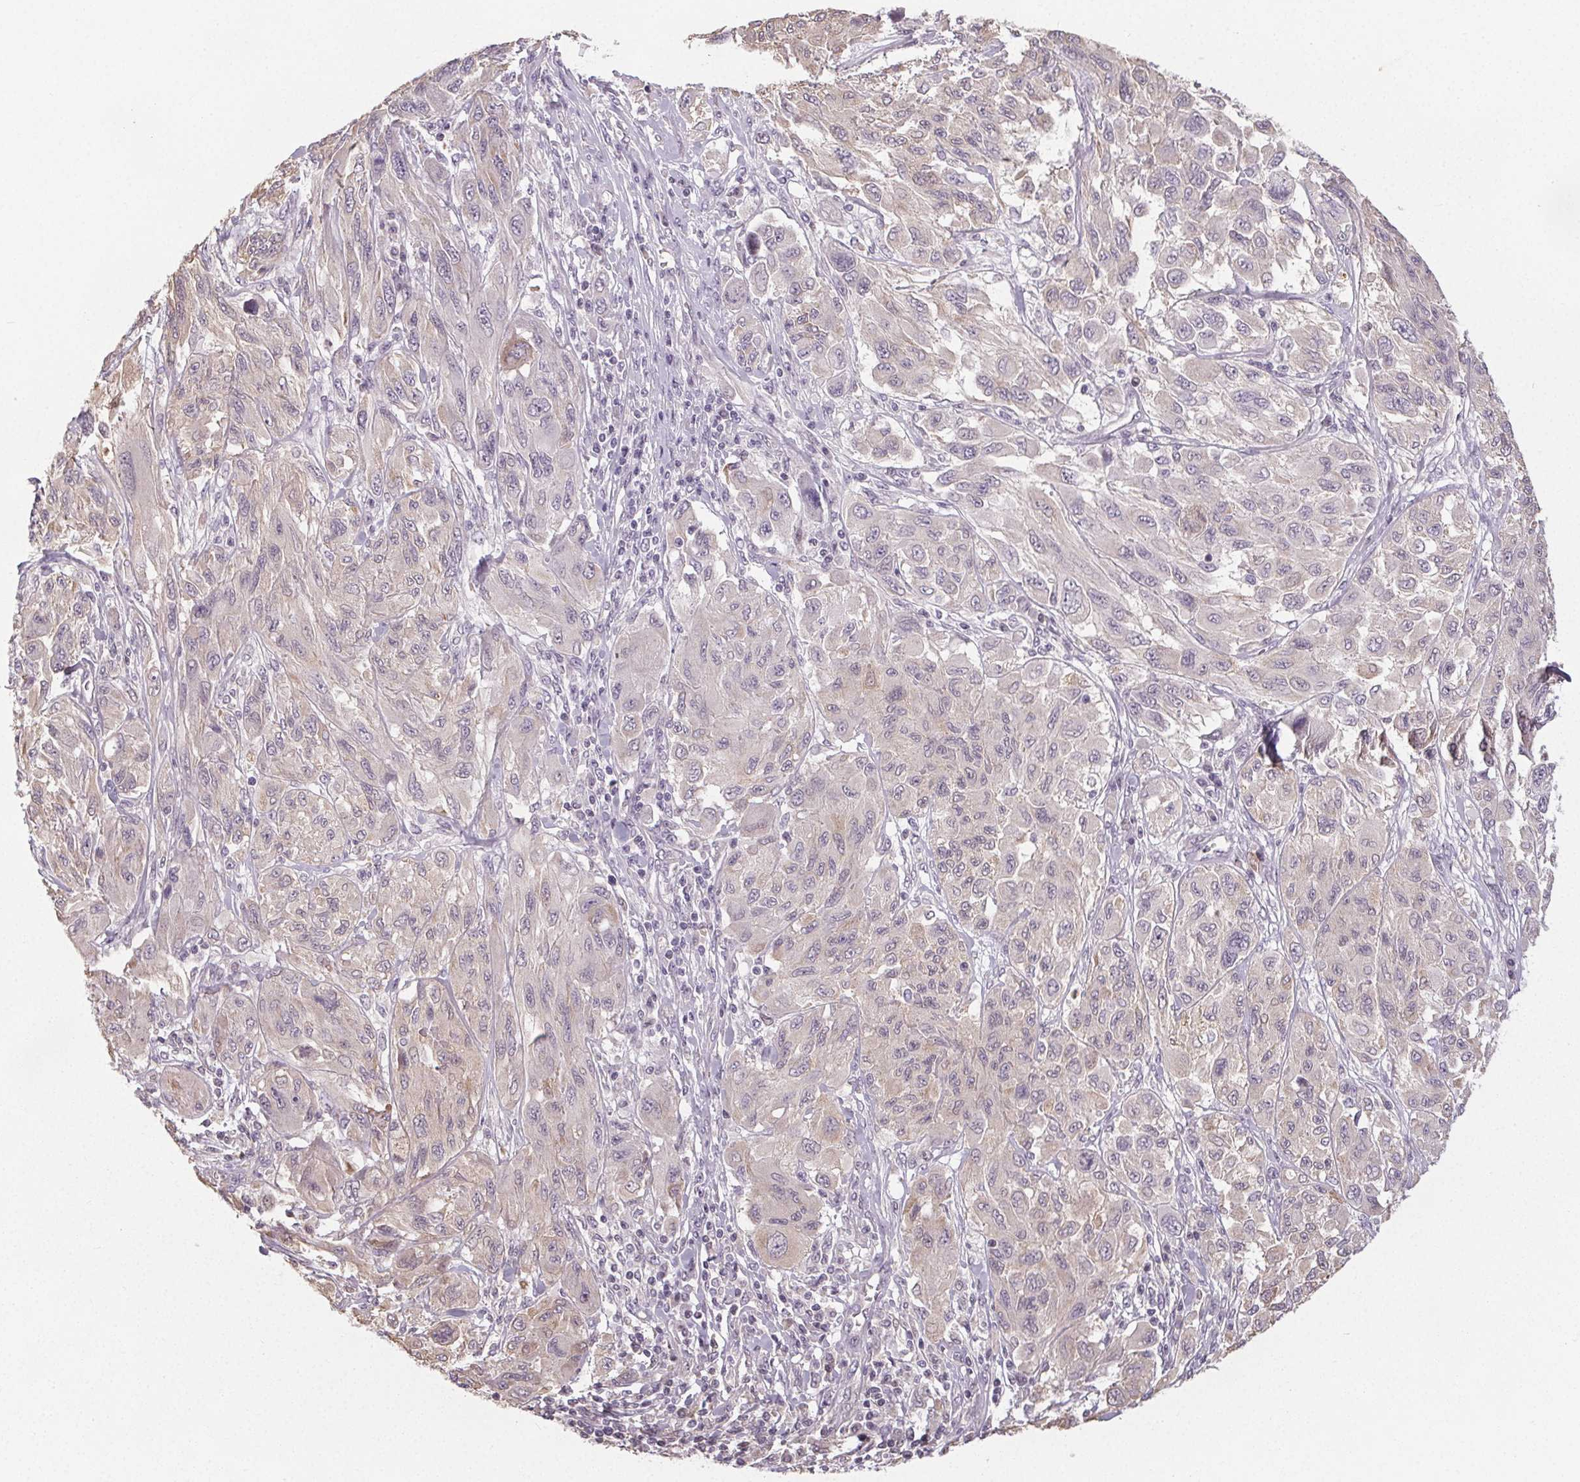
{"staining": {"intensity": "negative", "quantity": "none", "location": "none"}, "tissue": "melanoma", "cell_type": "Tumor cells", "image_type": "cancer", "snomed": [{"axis": "morphology", "description": "Malignant melanoma, NOS"}, {"axis": "topography", "description": "Skin"}], "caption": "This is an immunohistochemistry photomicrograph of melanoma. There is no positivity in tumor cells.", "gene": "SLC26A2", "patient": {"sex": "female", "age": 91}}